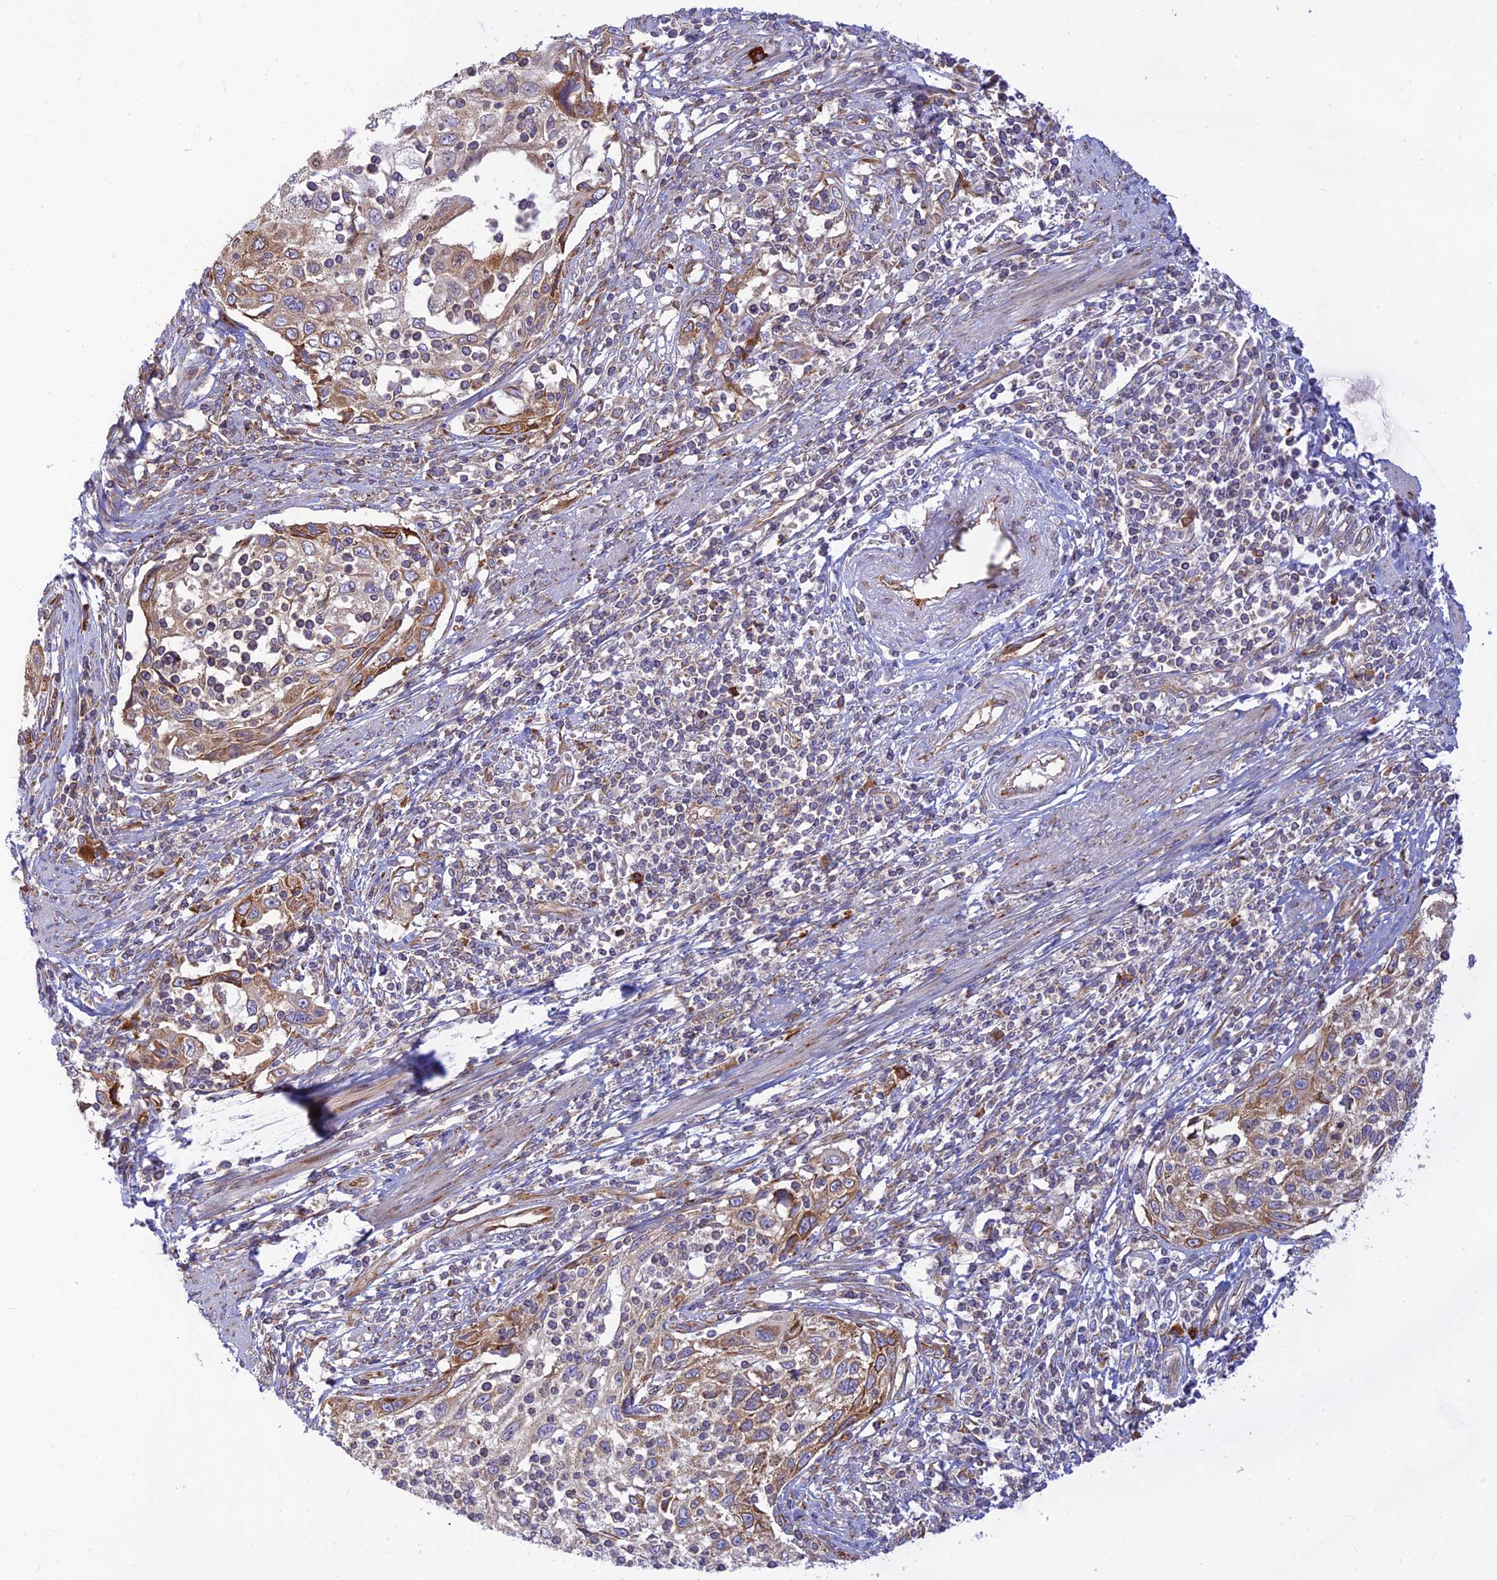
{"staining": {"intensity": "moderate", "quantity": "25%-75%", "location": "cytoplasmic/membranous"}, "tissue": "cervical cancer", "cell_type": "Tumor cells", "image_type": "cancer", "snomed": [{"axis": "morphology", "description": "Squamous cell carcinoma, NOS"}, {"axis": "topography", "description": "Cervix"}], "caption": "Protein positivity by immunohistochemistry demonstrates moderate cytoplasmic/membranous expression in approximately 25%-75% of tumor cells in squamous cell carcinoma (cervical).", "gene": "PIMREG", "patient": {"sex": "female", "age": 70}}